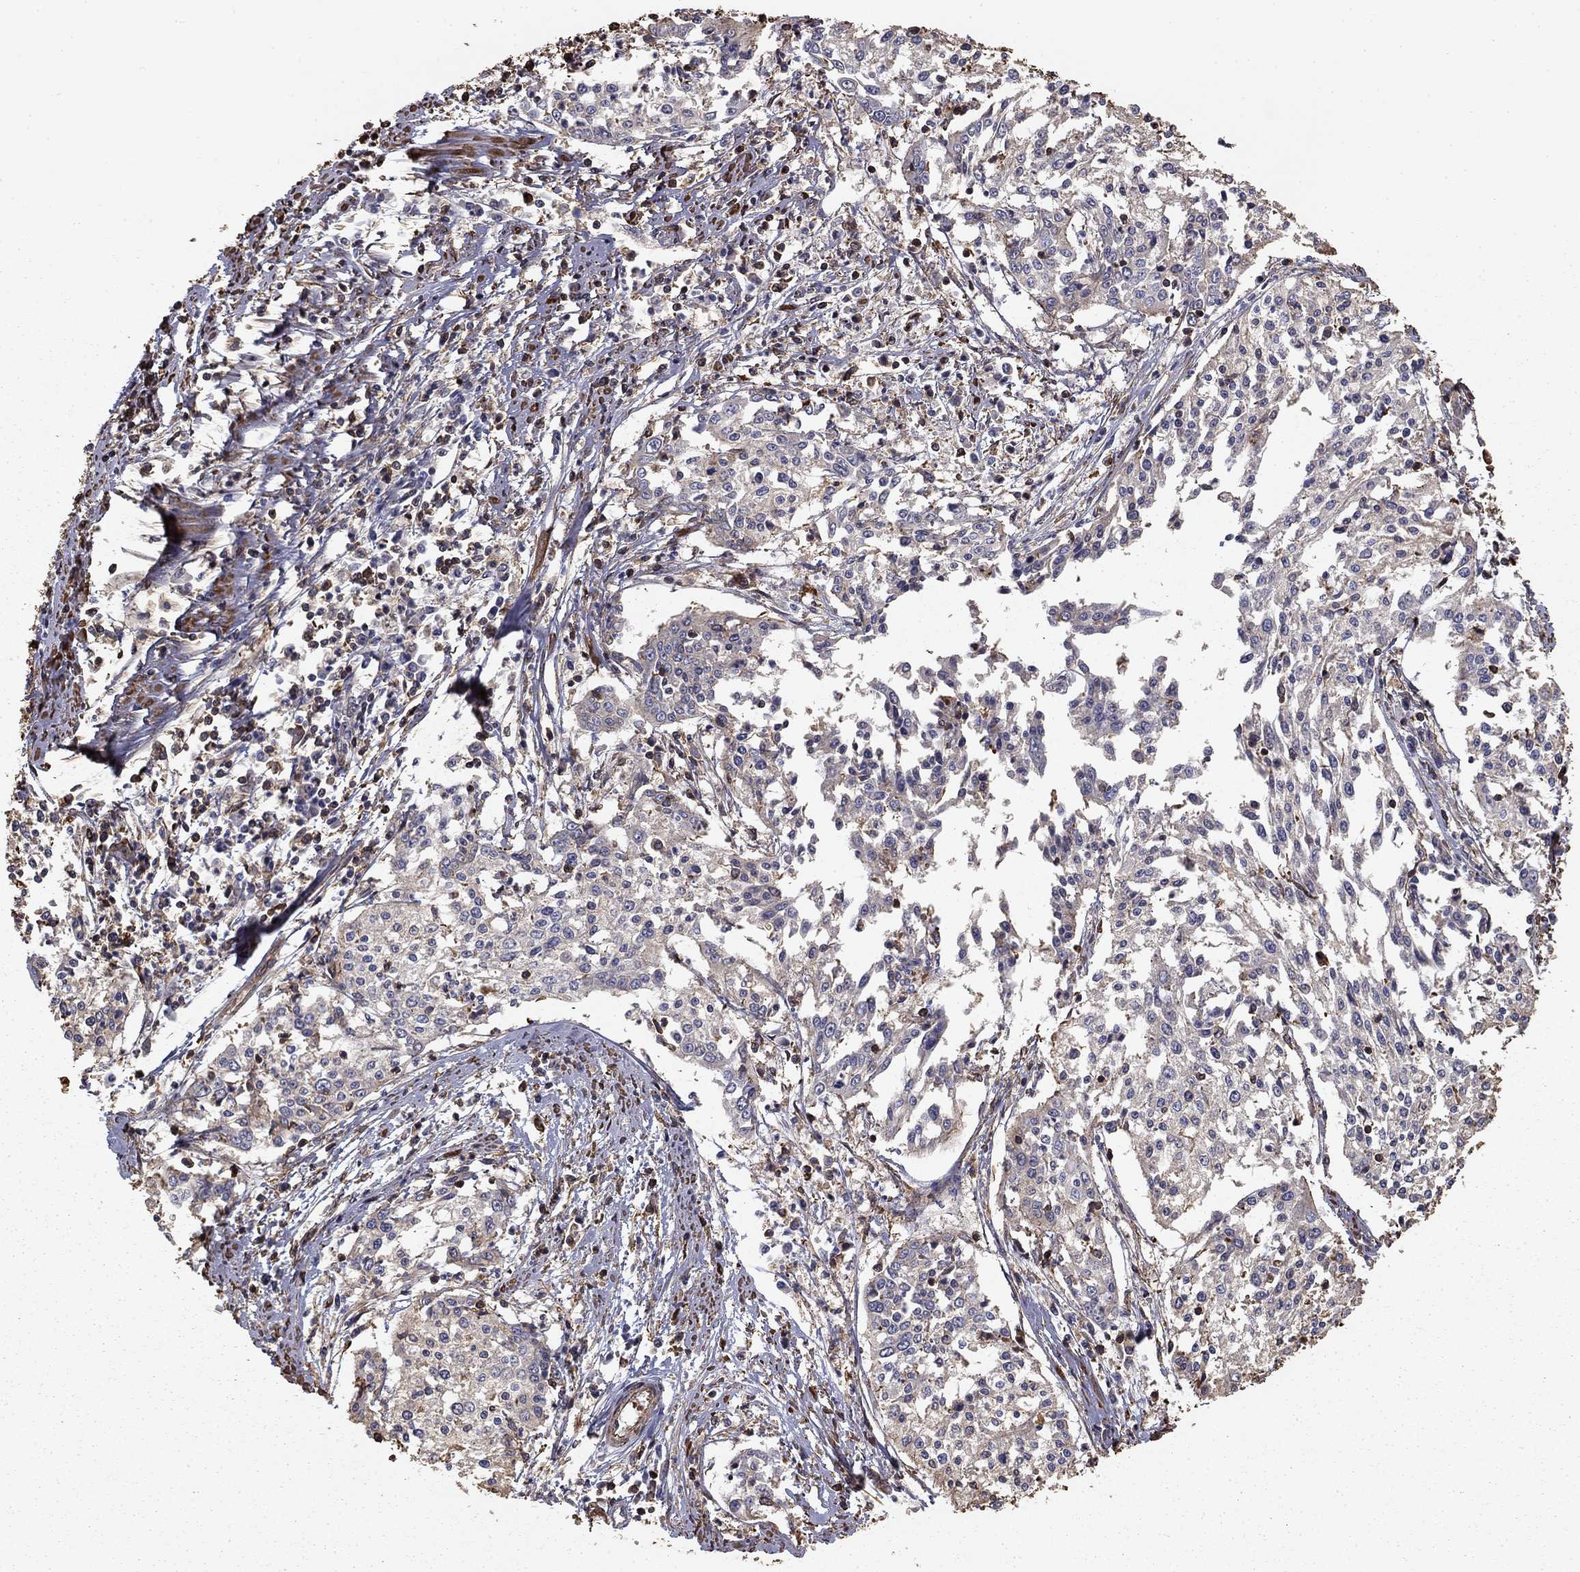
{"staining": {"intensity": "negative", "quantity": "none", "location": "none"}, "tissue": "cervical cancer", "cell_type": "Tumor cells", "image_type": "cancer", "snomed": [{"axis": "morphology", "description": "Squamous cell carcinoma, NOS"}, {"axis": "topography", "description": "Cervix"}], "caption": "High magnification brightfield microscopy of cervical cancer stained with DAB (3,3'-diaminobenzidine) (brown) and counterstained with hematoxylin (blue): tumor cells show no significant staining.", "gene": "HABP4", "patient": {"sex": "female", "age": 41}}